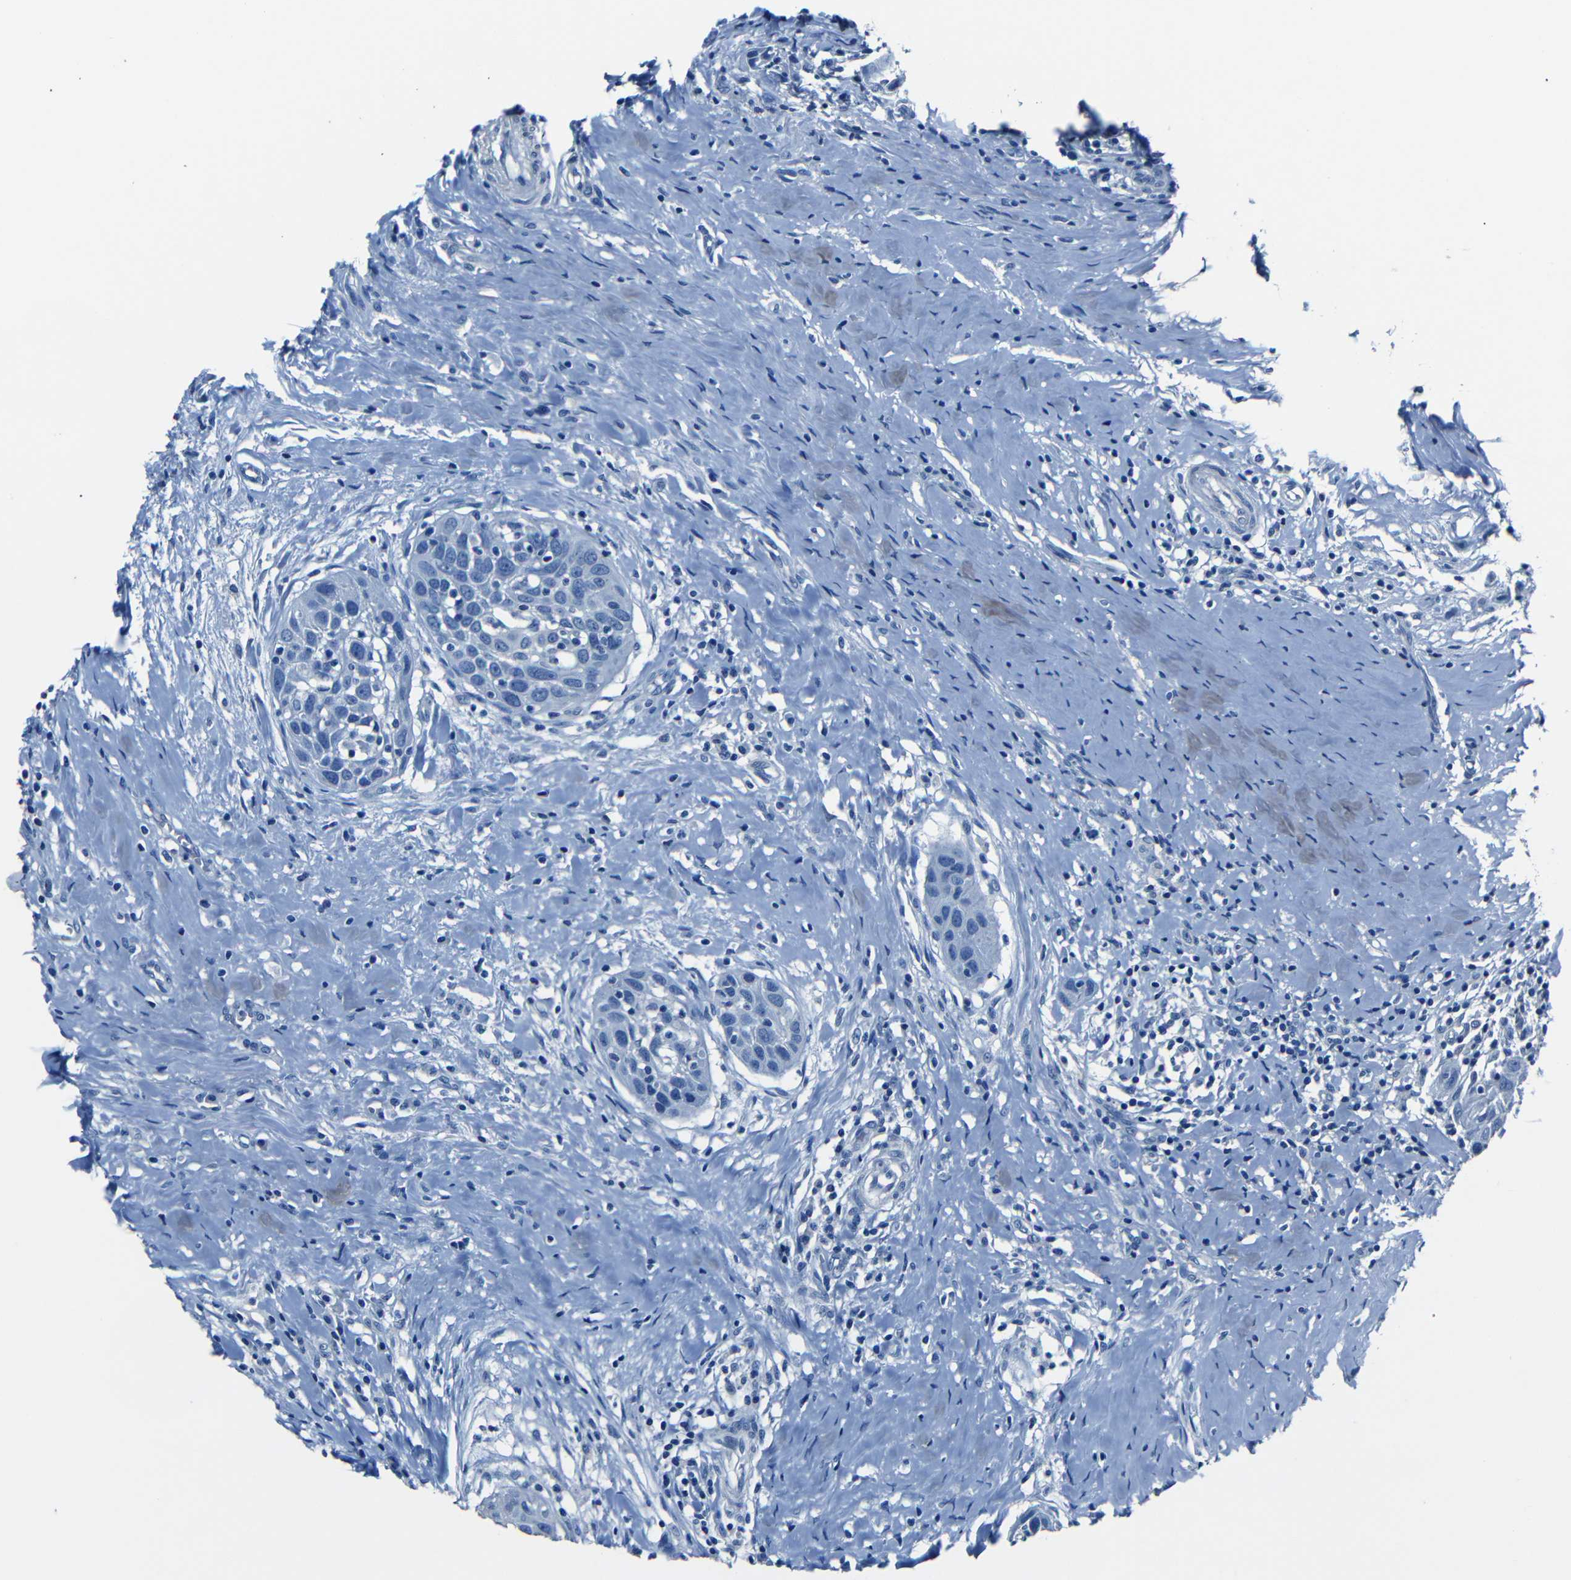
{"staining": {"intensity": "negative", "quantity": "none", "location": "none"}, "tissue": "head and neck cancer", "cell_type": "Tumor cells", "image_type": "cancer", "snomed": [{"axis": "morphology", "description": "Normal tissue, NOS"}, {"axis": "morphology", "description": "Squamous cell carcinoma, NOS"}, {"axis": "topography", "description": "Oral tissue"}, {"axis": "topography", "description": "Head-Neck"}], "caption": "The image shows no significant staining in tumor cells of squamous cell carcinoma (head and neck).", "gene": "NCMAP", "patient": {"sex": "female", "age": 50}}